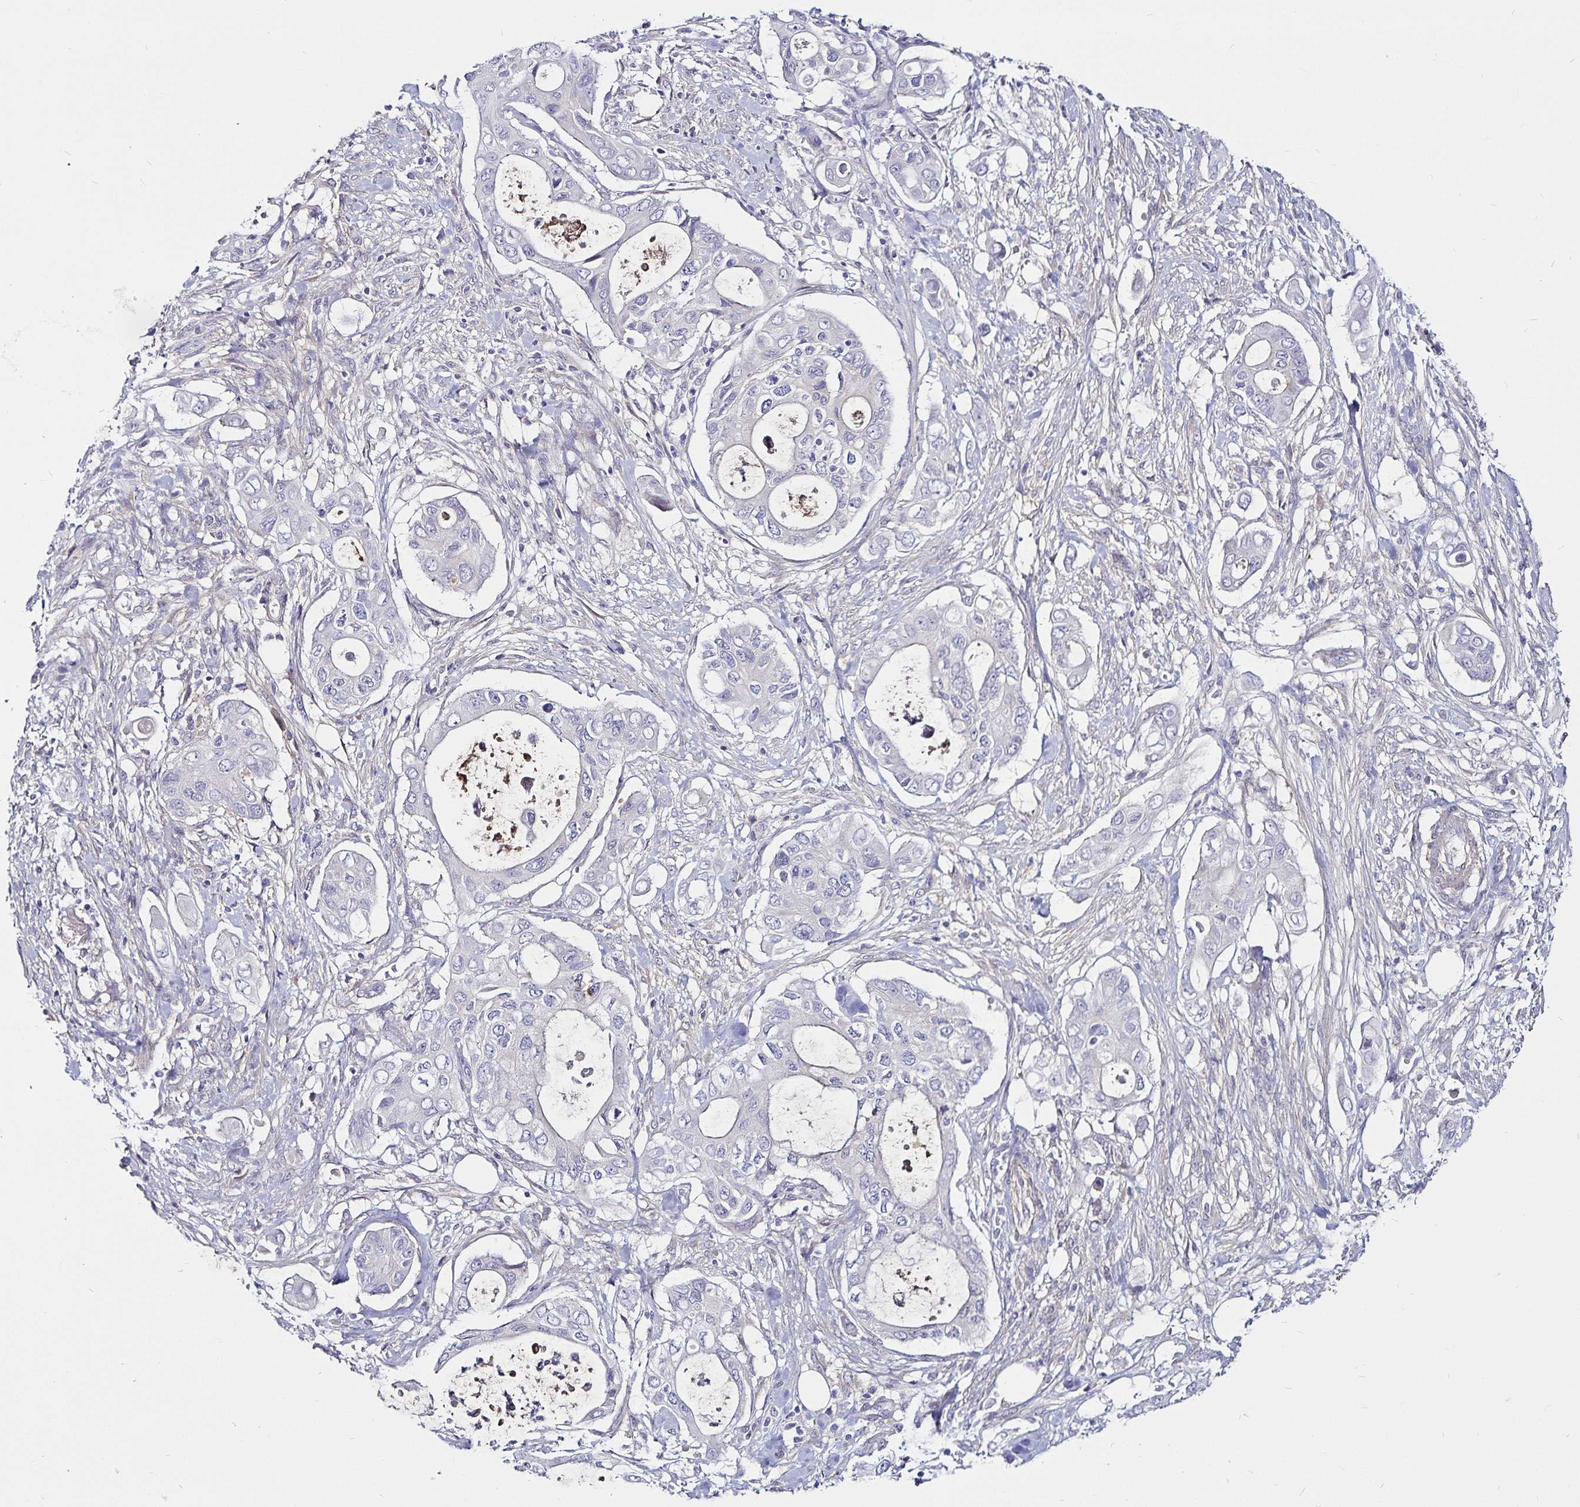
{"staining": {"intensity": "negative", "quantity": "none", "location": "none"}, "tissue": "pancreatic cancer", "cell_type": "Tumor cells", "image_type": "cancer", "snomed": [{"axis": "morphology", "description": "Adenocarcinoma, NOS"}, {"axis": "topography", "description": "Pancreas"}], "caption": "IHC micrograph of human pancreatic cancer (adenocarcinoma) stained for a protein (brown), which shows no expression in tumor cells.", "gene": "GNG12", "patient": {"sex": "female", "age": 63}}